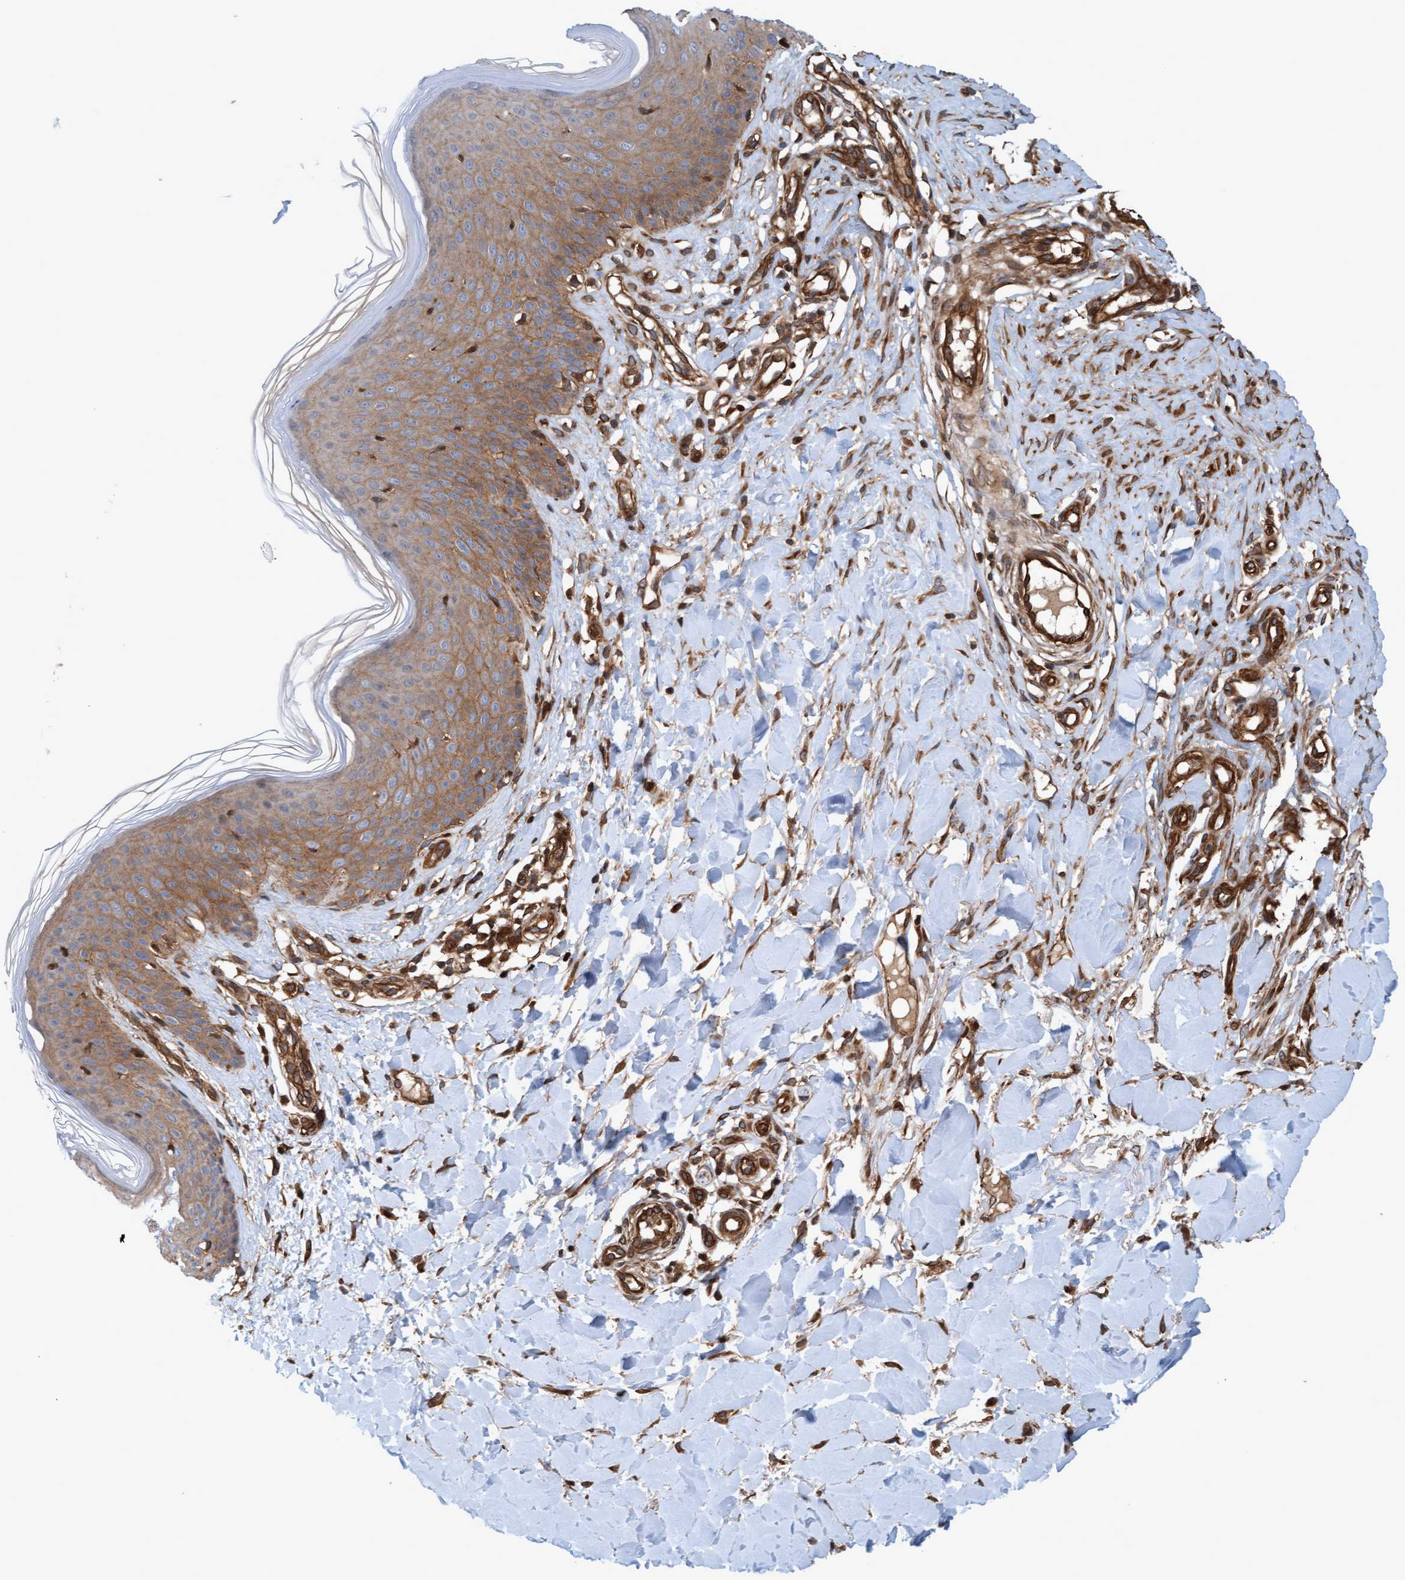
{"staining": {"intensity": "moderate", "quantity": ">75%", "location": "cytoplasmic/membranous"}, "tissue": "skin", "cell_type": "Fibroblasts", "image_type": "normal", "snomed": [{"axis": "morphology", "description": "Normal tissue, NOS"}, {"axis": "topography", "description": "Skin"}], "caption": "The micrograph demonstrates staining of benign skin, revealing moderate cytoplasmic/membranous protein expression (brown color) within fibroblasts. (IHC, brightfield microscopy, high magnification).", "gene": "ERAL1", "patient": {"sex": "male", "age": 41}}